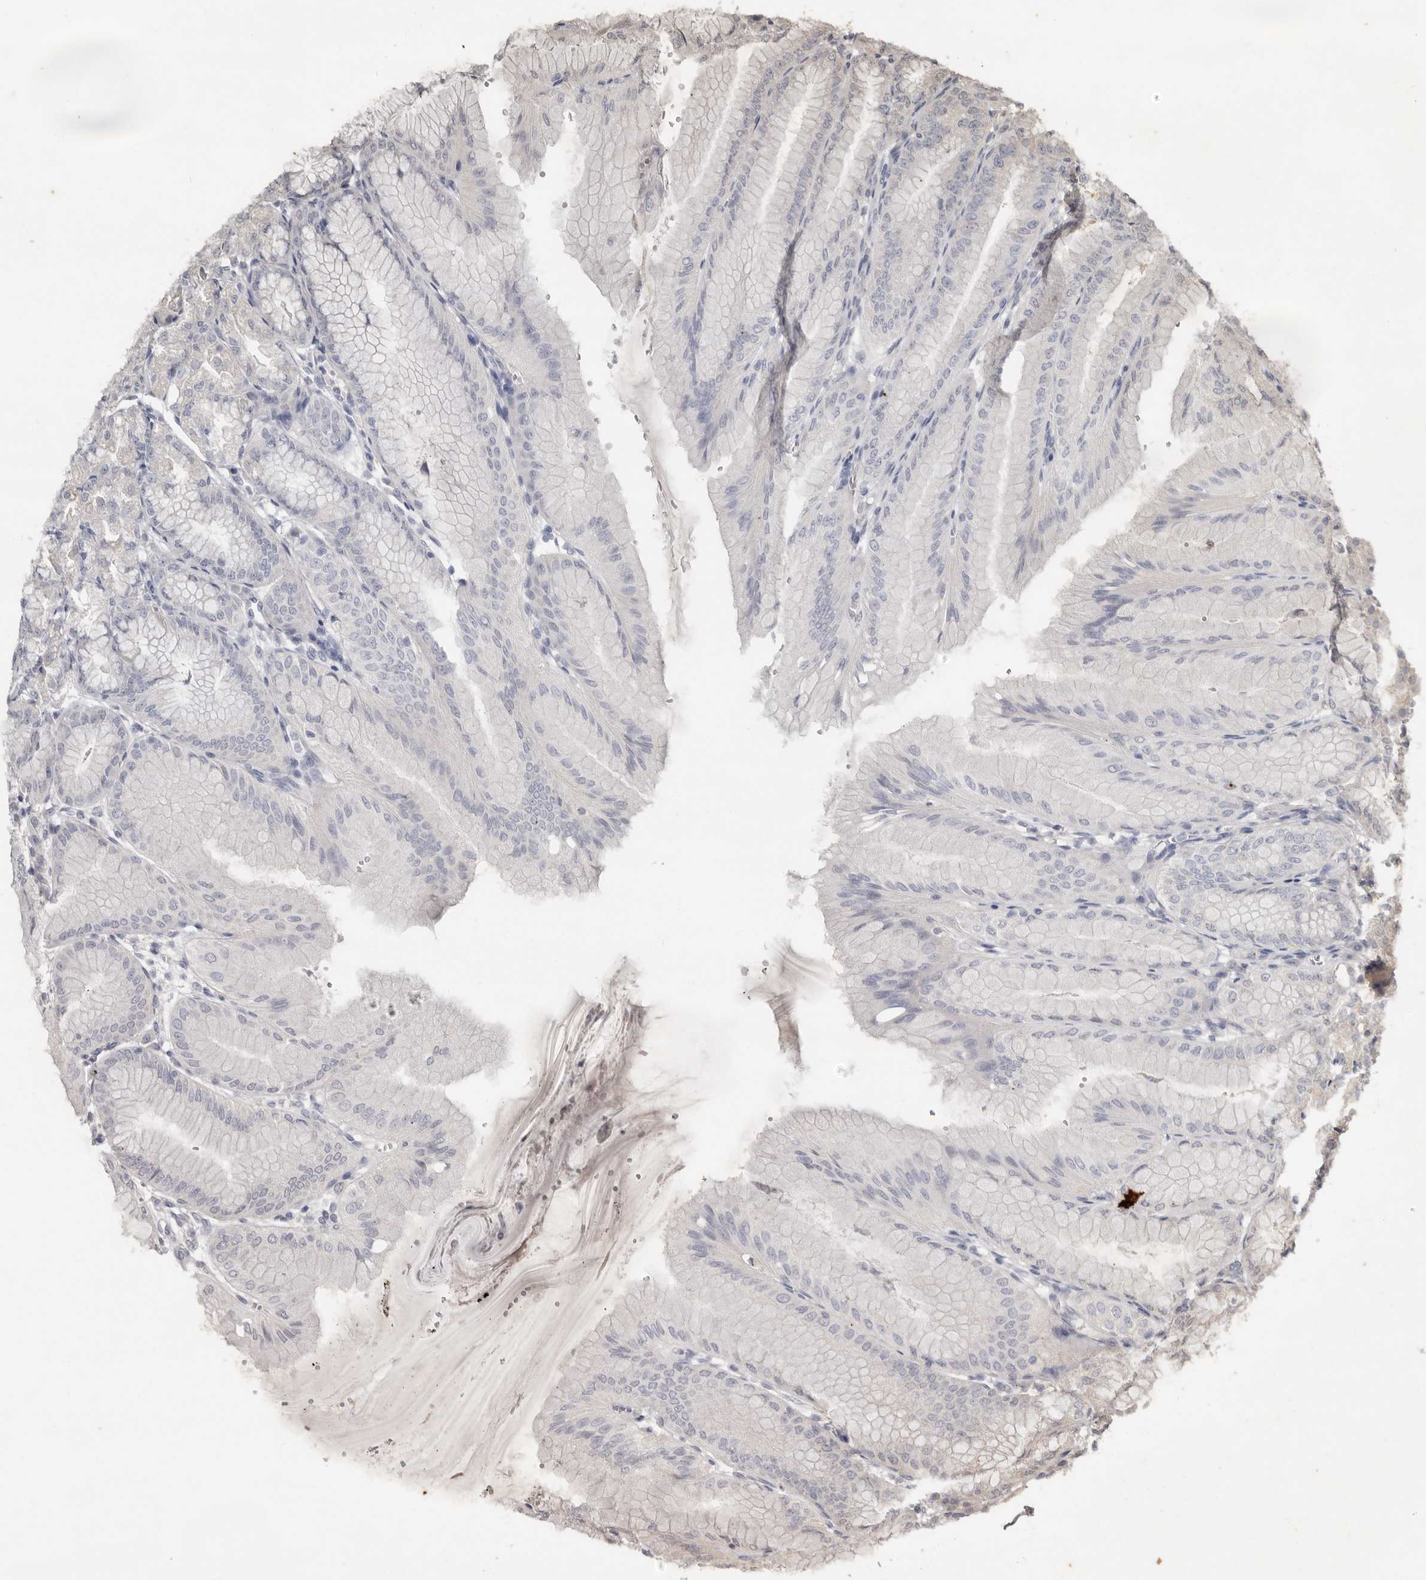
{"staining": {"intensity": "negative", "quantity": "none", "location": "none"}, "tissue": "stomach", "cell_type": "Glandular cells", "image_type": "normal", "snomed": [{"axis": "morphology", "description": "Normal tissue, NOS"}, {"axis": "topography", "description": "Stomach, lower"}], "caption": "There is no significant expression in glandular cells of stomach. The staining was performed using DAB (3,3'-diaminobenzidine) to visualize the protein expression in brown, while the nuclei were stained in blue with hematoxylin (Magnification: 20x).", "gene": "LINGO2", "patient": {"sex": "male", "age": 71}}